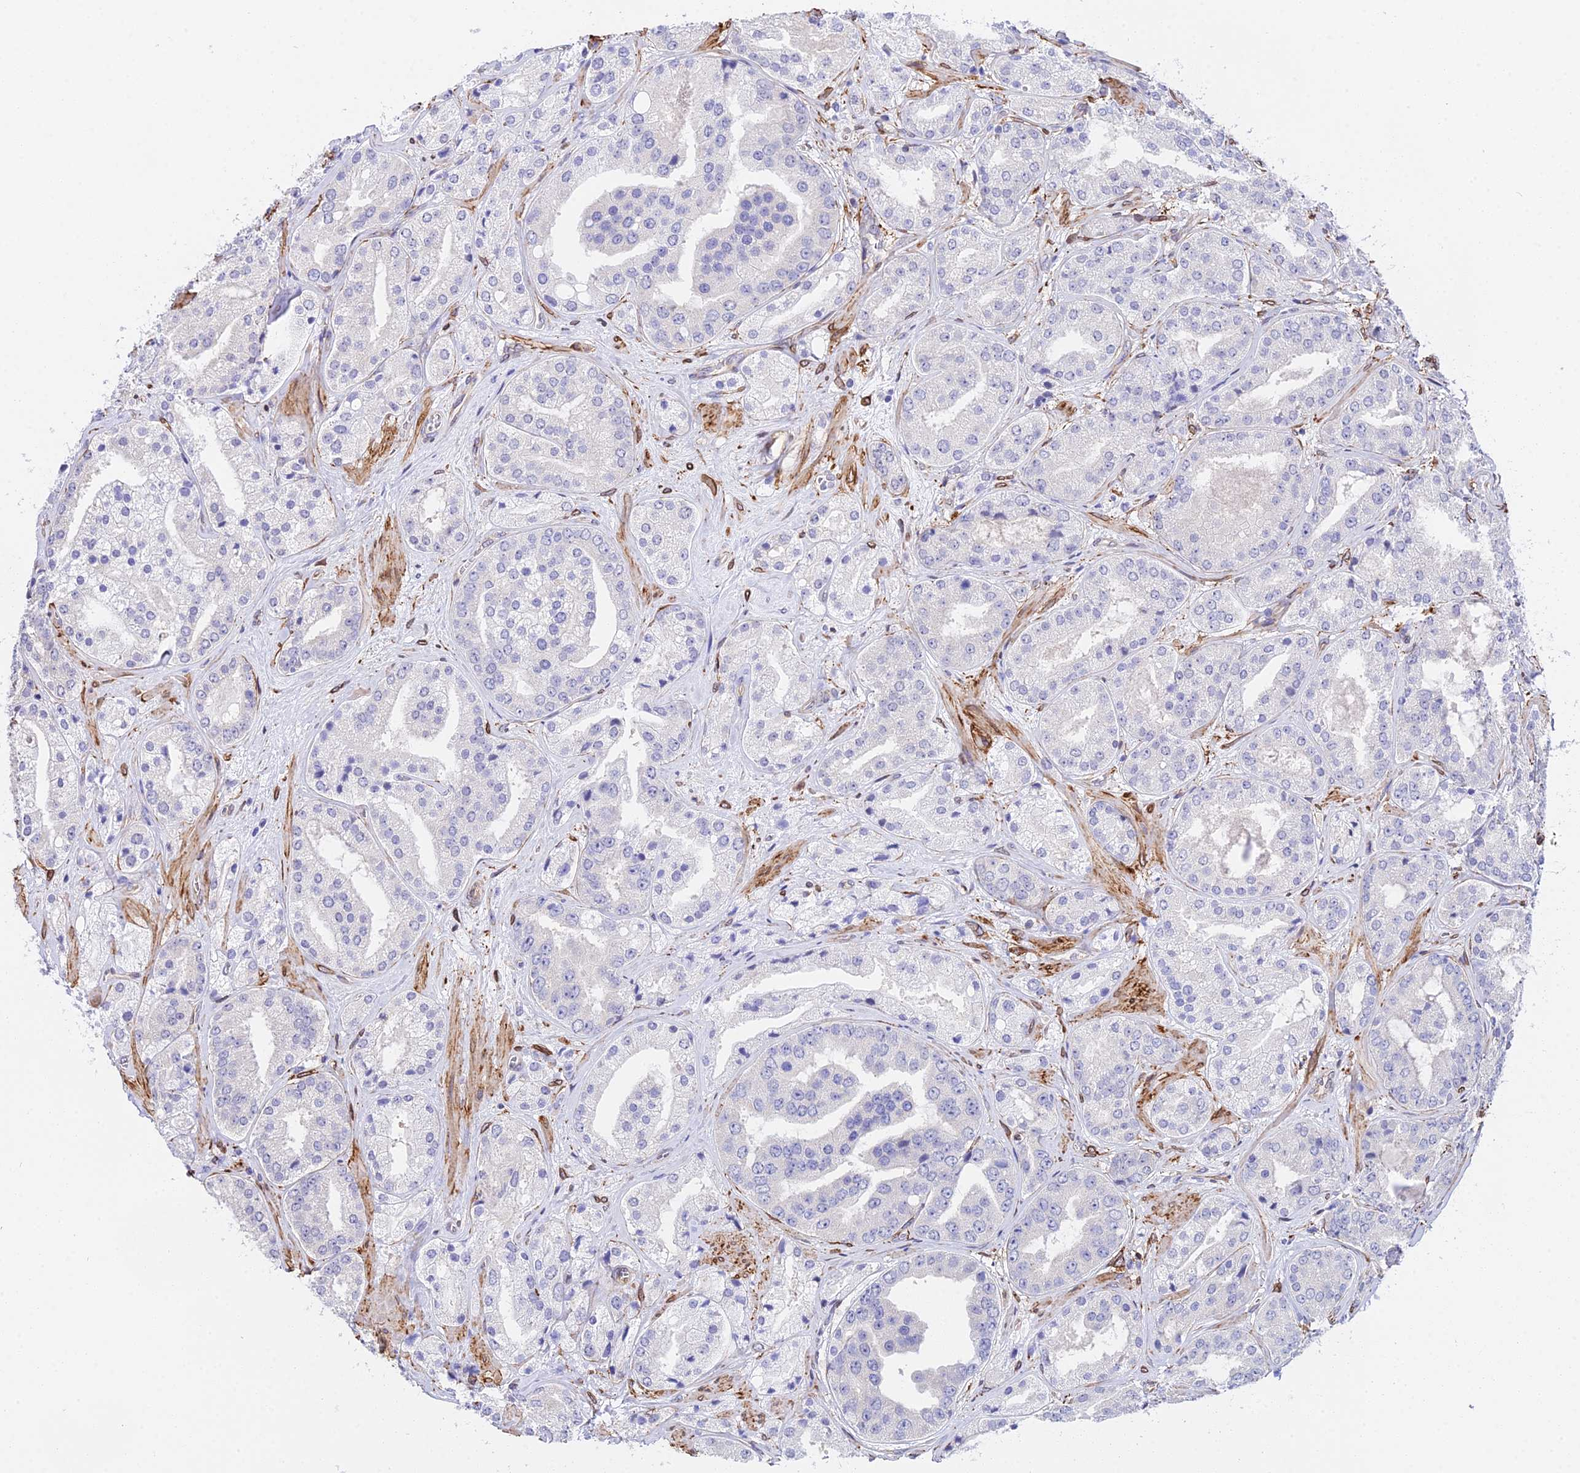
{"staining": {"intensity": "negative", "quantity": "none", "location": "none"}, "tissue": "prostate cancer", "cell_type": "Tumor cells", "image_type": "cancer", "snomed": [{"axis": "morphology", "description": "Adenocarcinoma, High grade"}, {"axis": "topography", "description": "Prostate"}], "caption": "A high-resolution photomicrograph shows immunohistochemistry staining of prostate high-grade adenocarcinoma, which exhibits no significant expression in tumor cells. Brightfield microscopy of immunohistochemistry (IHC) stained with DAB (brown) and hematoxylin (blue), captured at high magnification.", "gene": "MXRA7", "patient": {"sex": "male", "age": 63}}